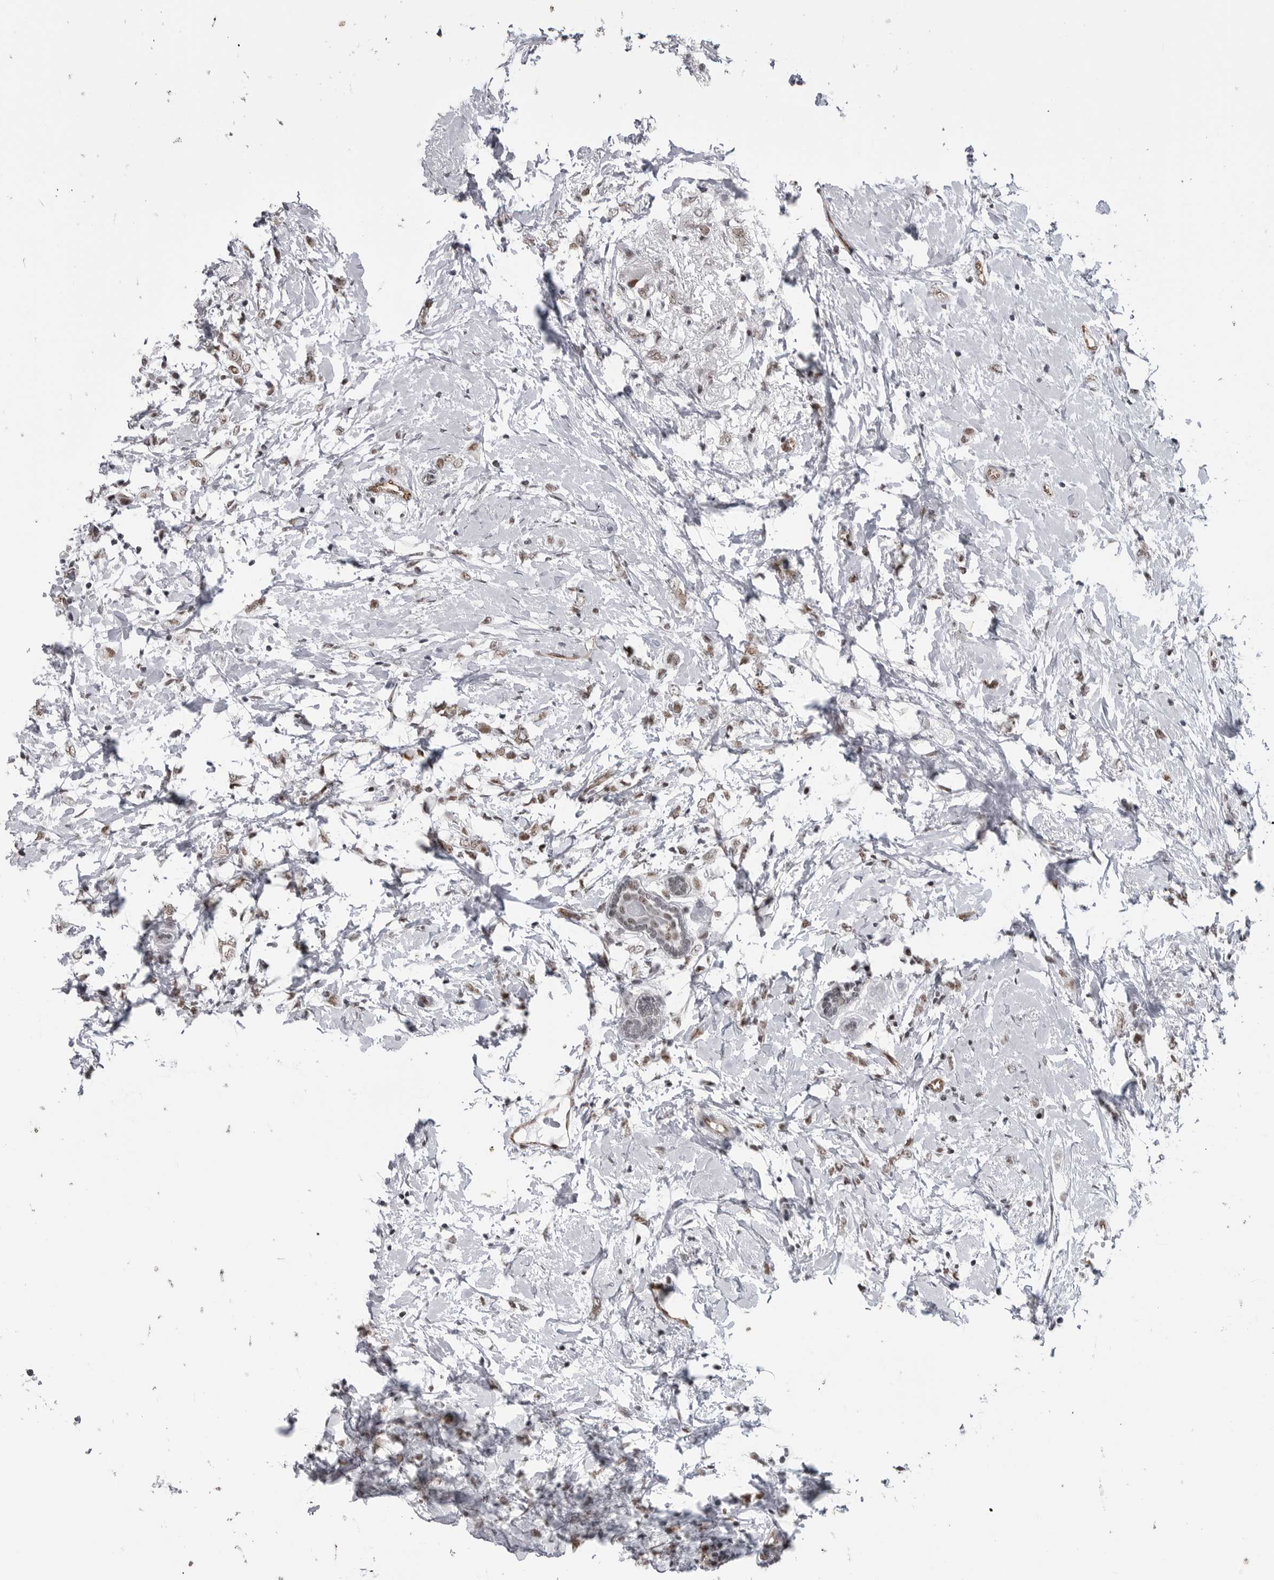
{"staining": {"intensity": "weak", "quantity": ">75%", "location": "nuclear"}, "tissue": "breast cancer", "cell_type": "Tumor cells", "image_type": "cancer", "snomed": [{"axis": "morphology", "description": "Normal tissue, NOS"}, {"axis": "morphology", "description": "Lobular carcinoma"}, {"axis": "topography", "description": "Breast"}], "caption": "Protein expression analysis of human breast lobular carcinoma reveals weak nuclear staining in about >75% of tumor cells.", "gene": "RNF26", "patient": {"sex": "female", "age": 47}}